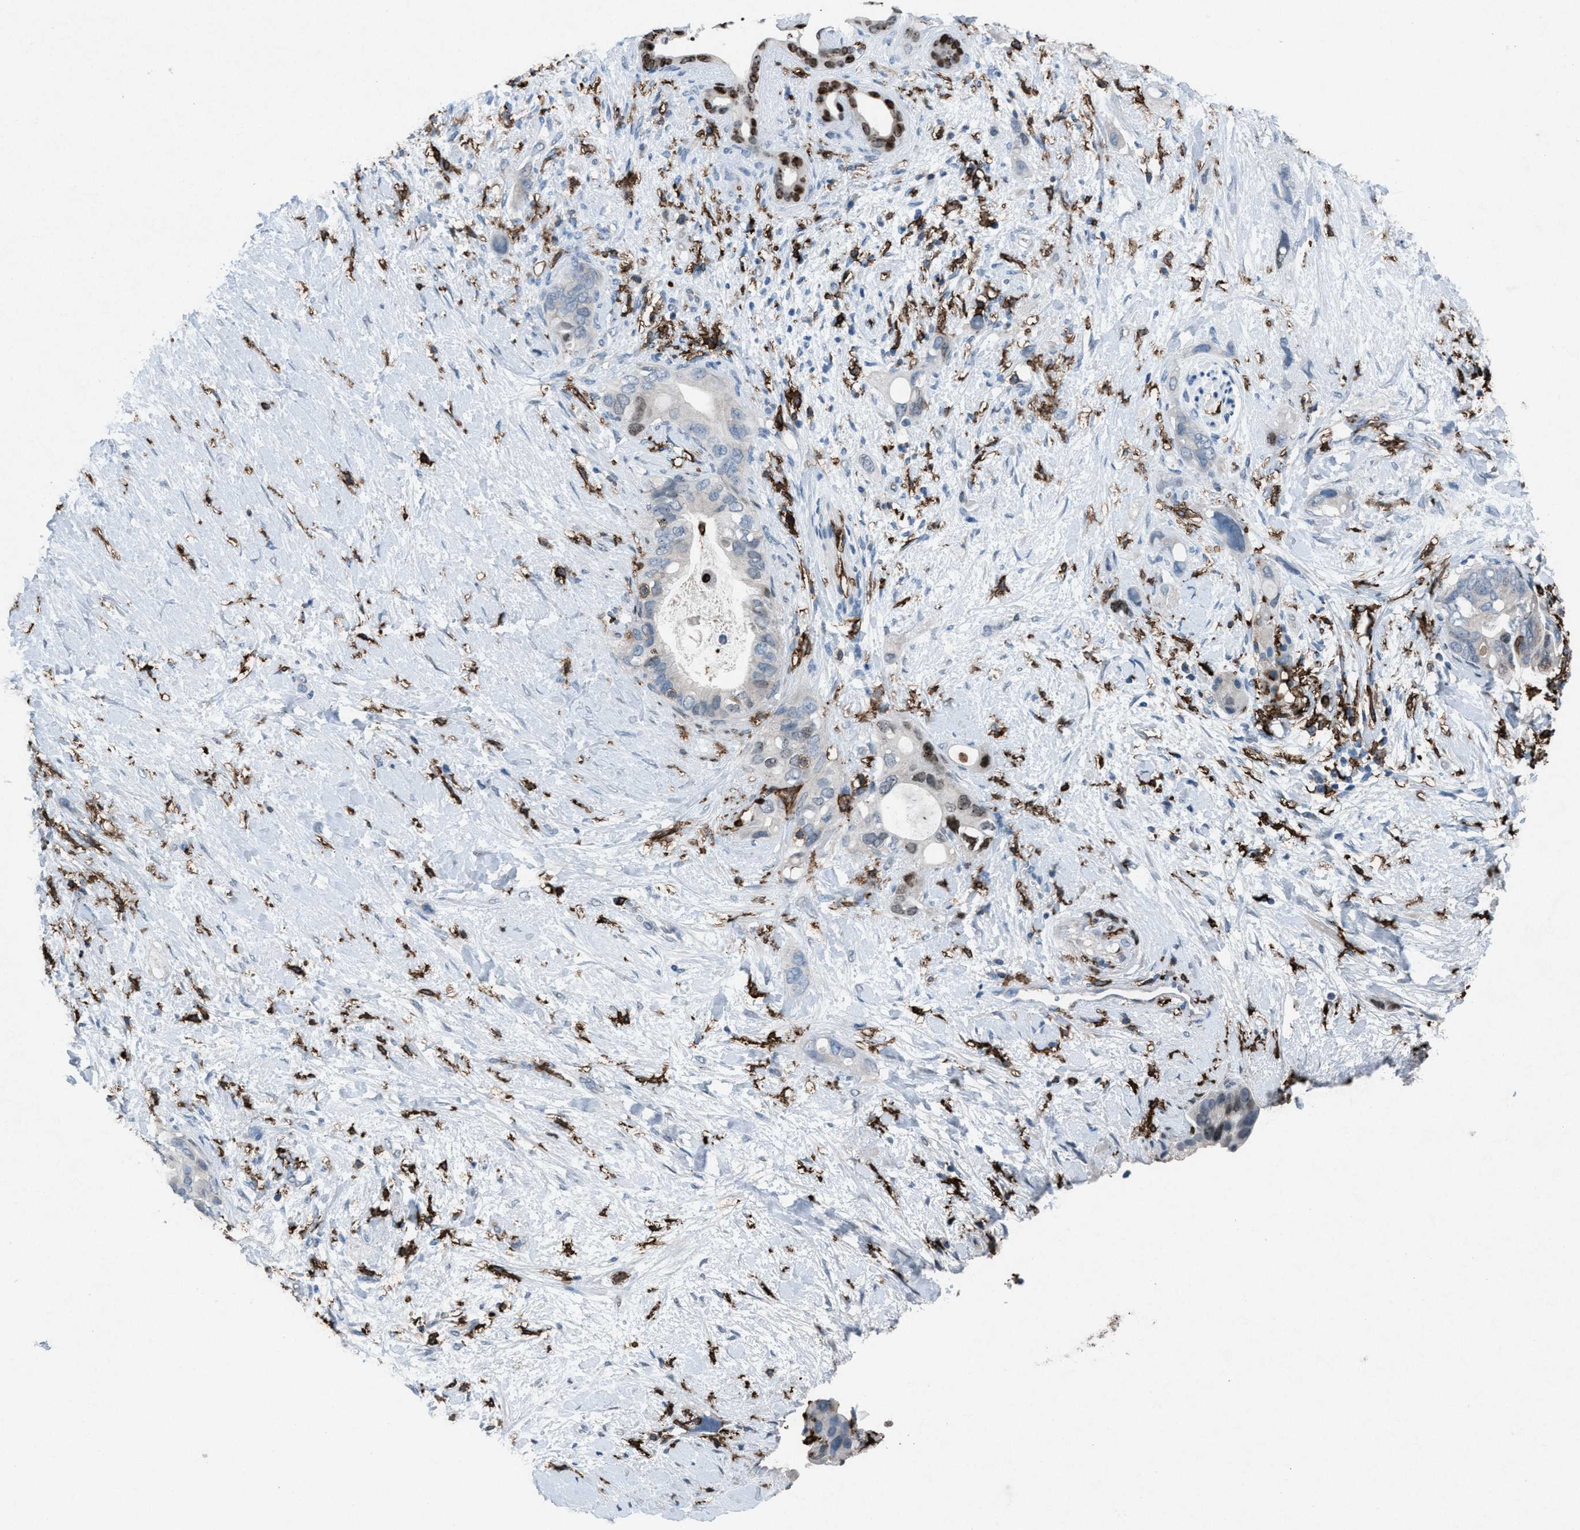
{"staining": {"intensity": "weak", "quantity": "<25%", "location": "nuclear"}, "tissue": "pancreatic cancer", "cell_type": "Tumor cells", "image_type": "cancer", "snomed": [{"axis": "morphology", "description": "Adenocarcinoma, NOS"}, {"axis": "topography", "description": "Pancreas"}], "caption": "Adenocarcinoma (pancreatic) stained for a protein using immunohistochemistry displays no expression tumor cells.", "gene": "FCER1G", "patient": {"sex": "female", "age": 56}}